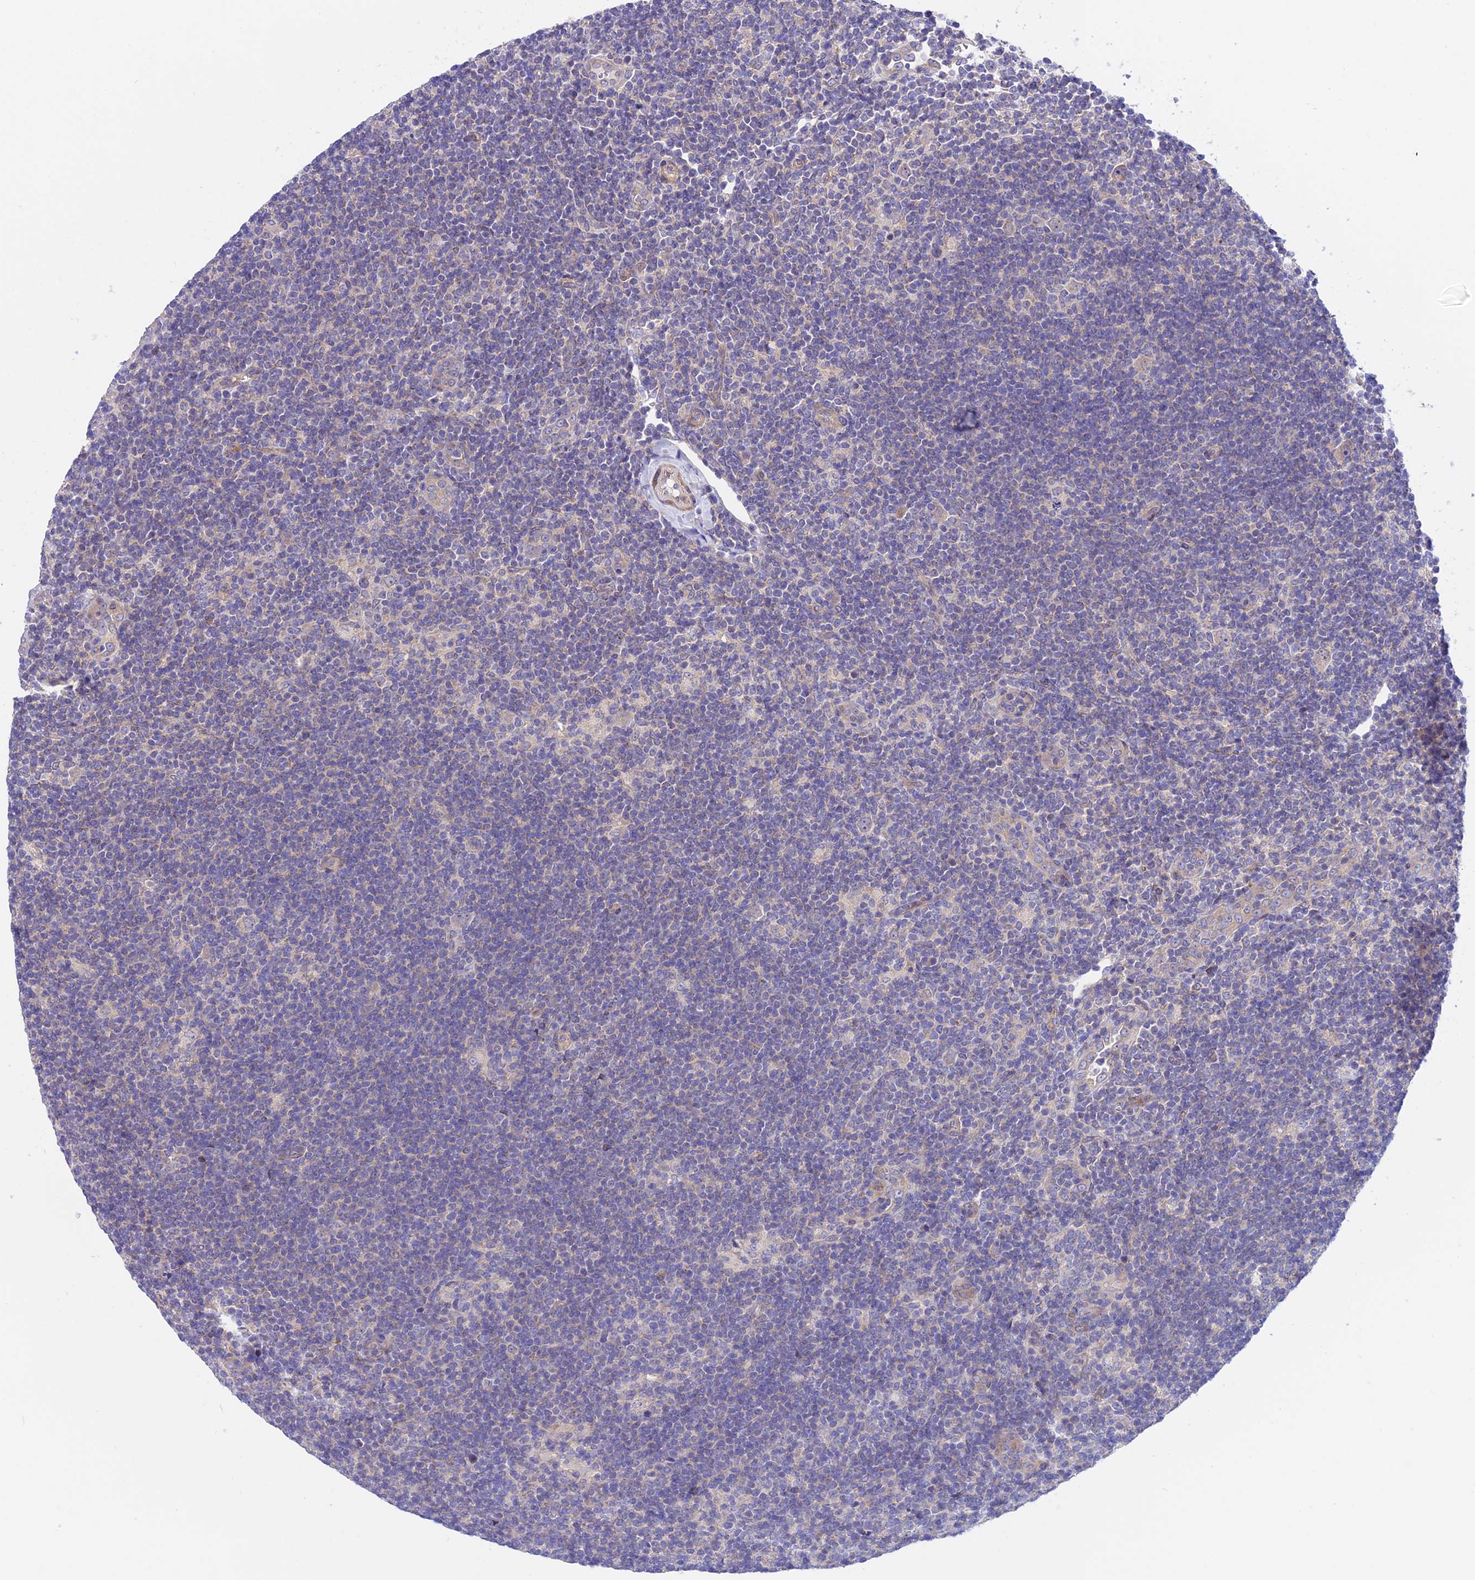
{"staining": {"intensity": "negative", "quantity": "none", "location": "none"}, "tissue": "lymphoma", "cell_type": "Tumor cells", "image_type": "cancer", "snomed": [{"axis": "morphology", "description": "Hodgkin's disease, NOS"}, {"axis": "topography", "description": "Lymph node"}], "caption": "Human Hodgkin's disease stained for a protein using immunohistochemistry shows no staining in tumor cells.", "gene": "TRIM43B", "patient": {"sex": "female", "age": 57}}